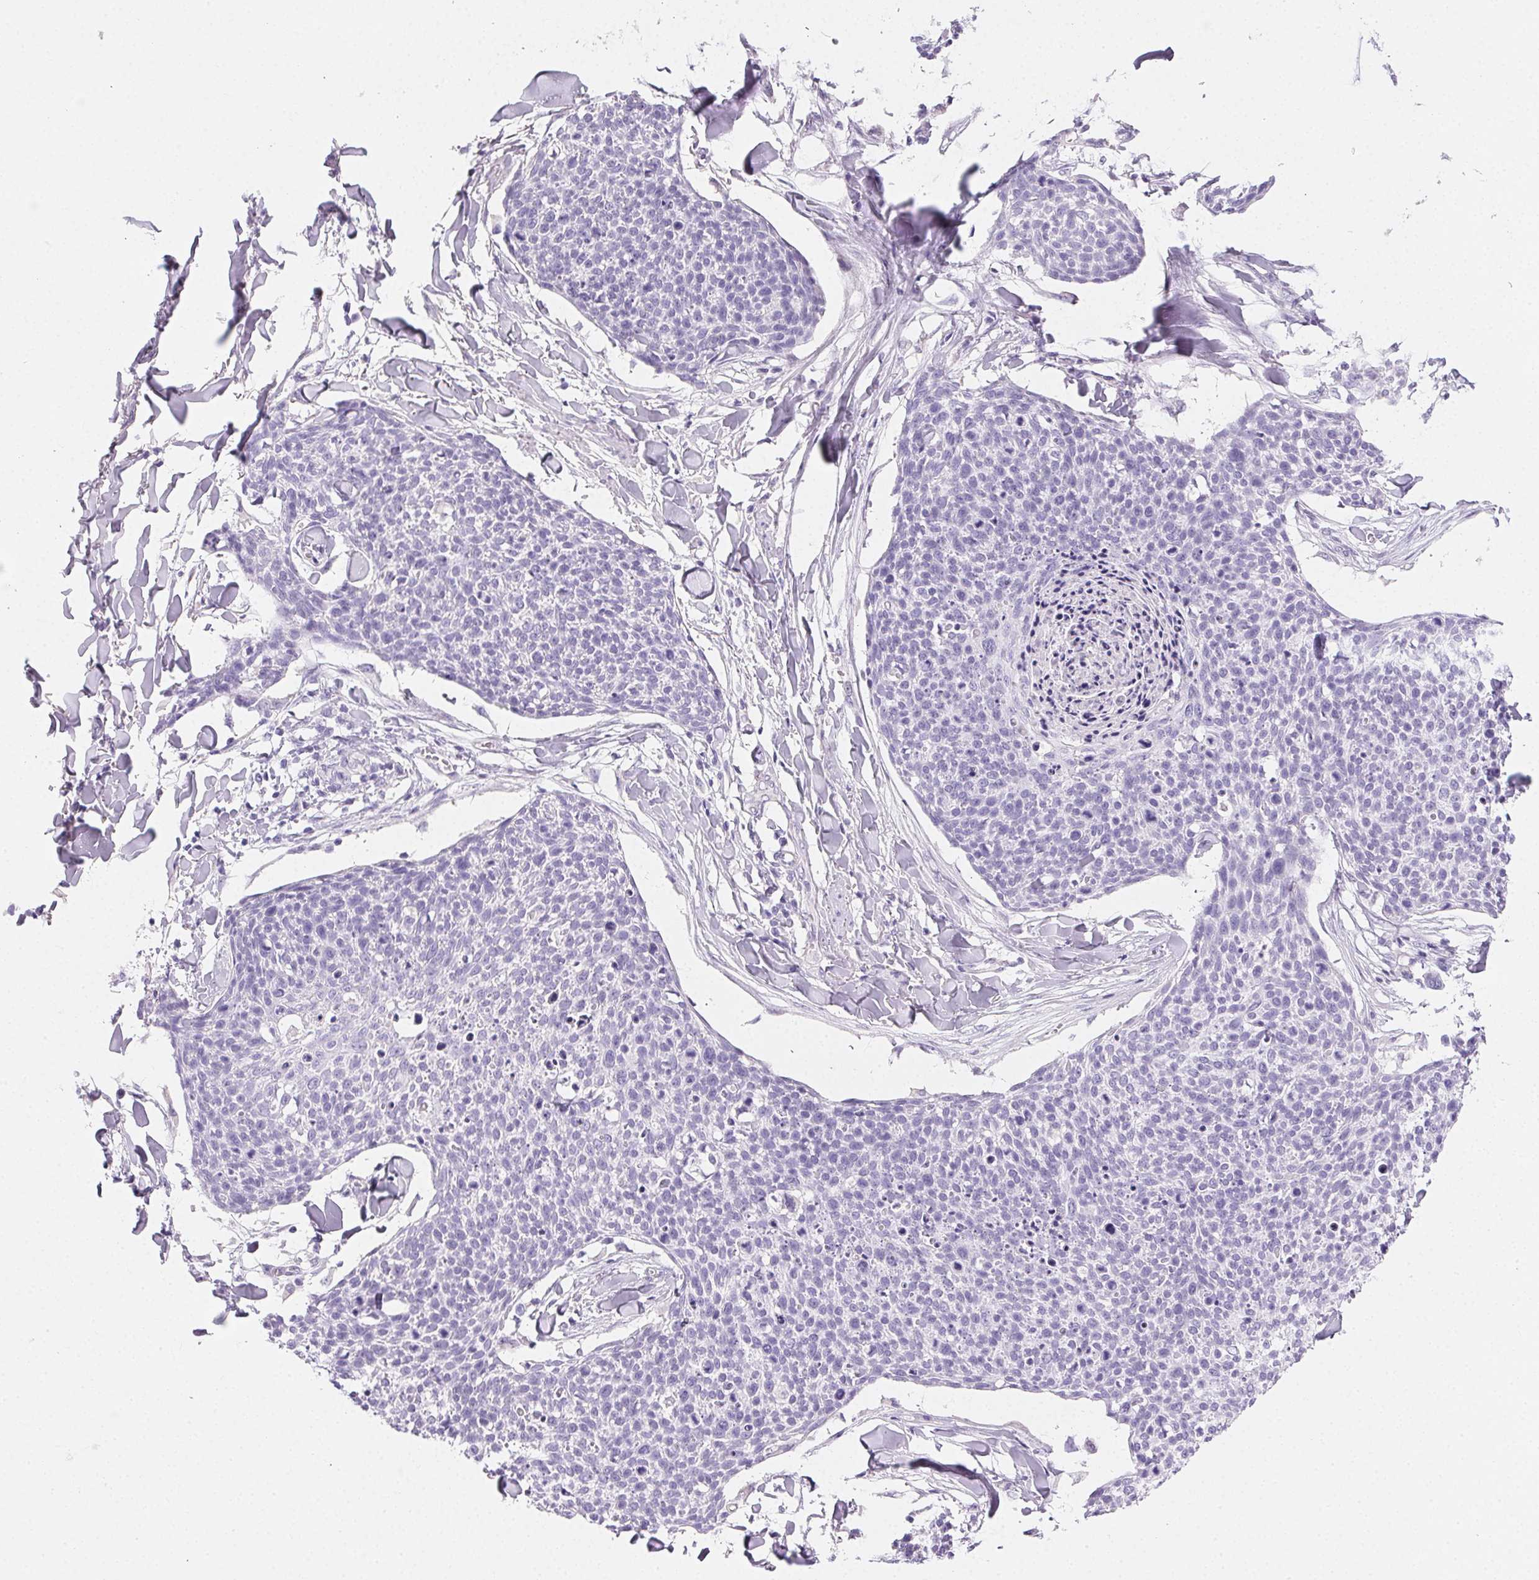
{"staining": {"intensity": "negative", "quantity": "none", "location": "none"}, "tissue": "skin cancer", "cell_type": "Tumor cells", "image_type": "cancer", "snomed": [{"axis": "morphology", "description": "Squamous cell carcinoma, NOS"}, {"axis": "topography", "description": "Skin"}, {"axis": "topography", "description": "Vulva"}], "caption": "Tumor cells show no significant protein expression in skin cancer (squamous cell carcinoma).", "gene": "PRSS3", "patient": {"sex": "female", "age": 75}}